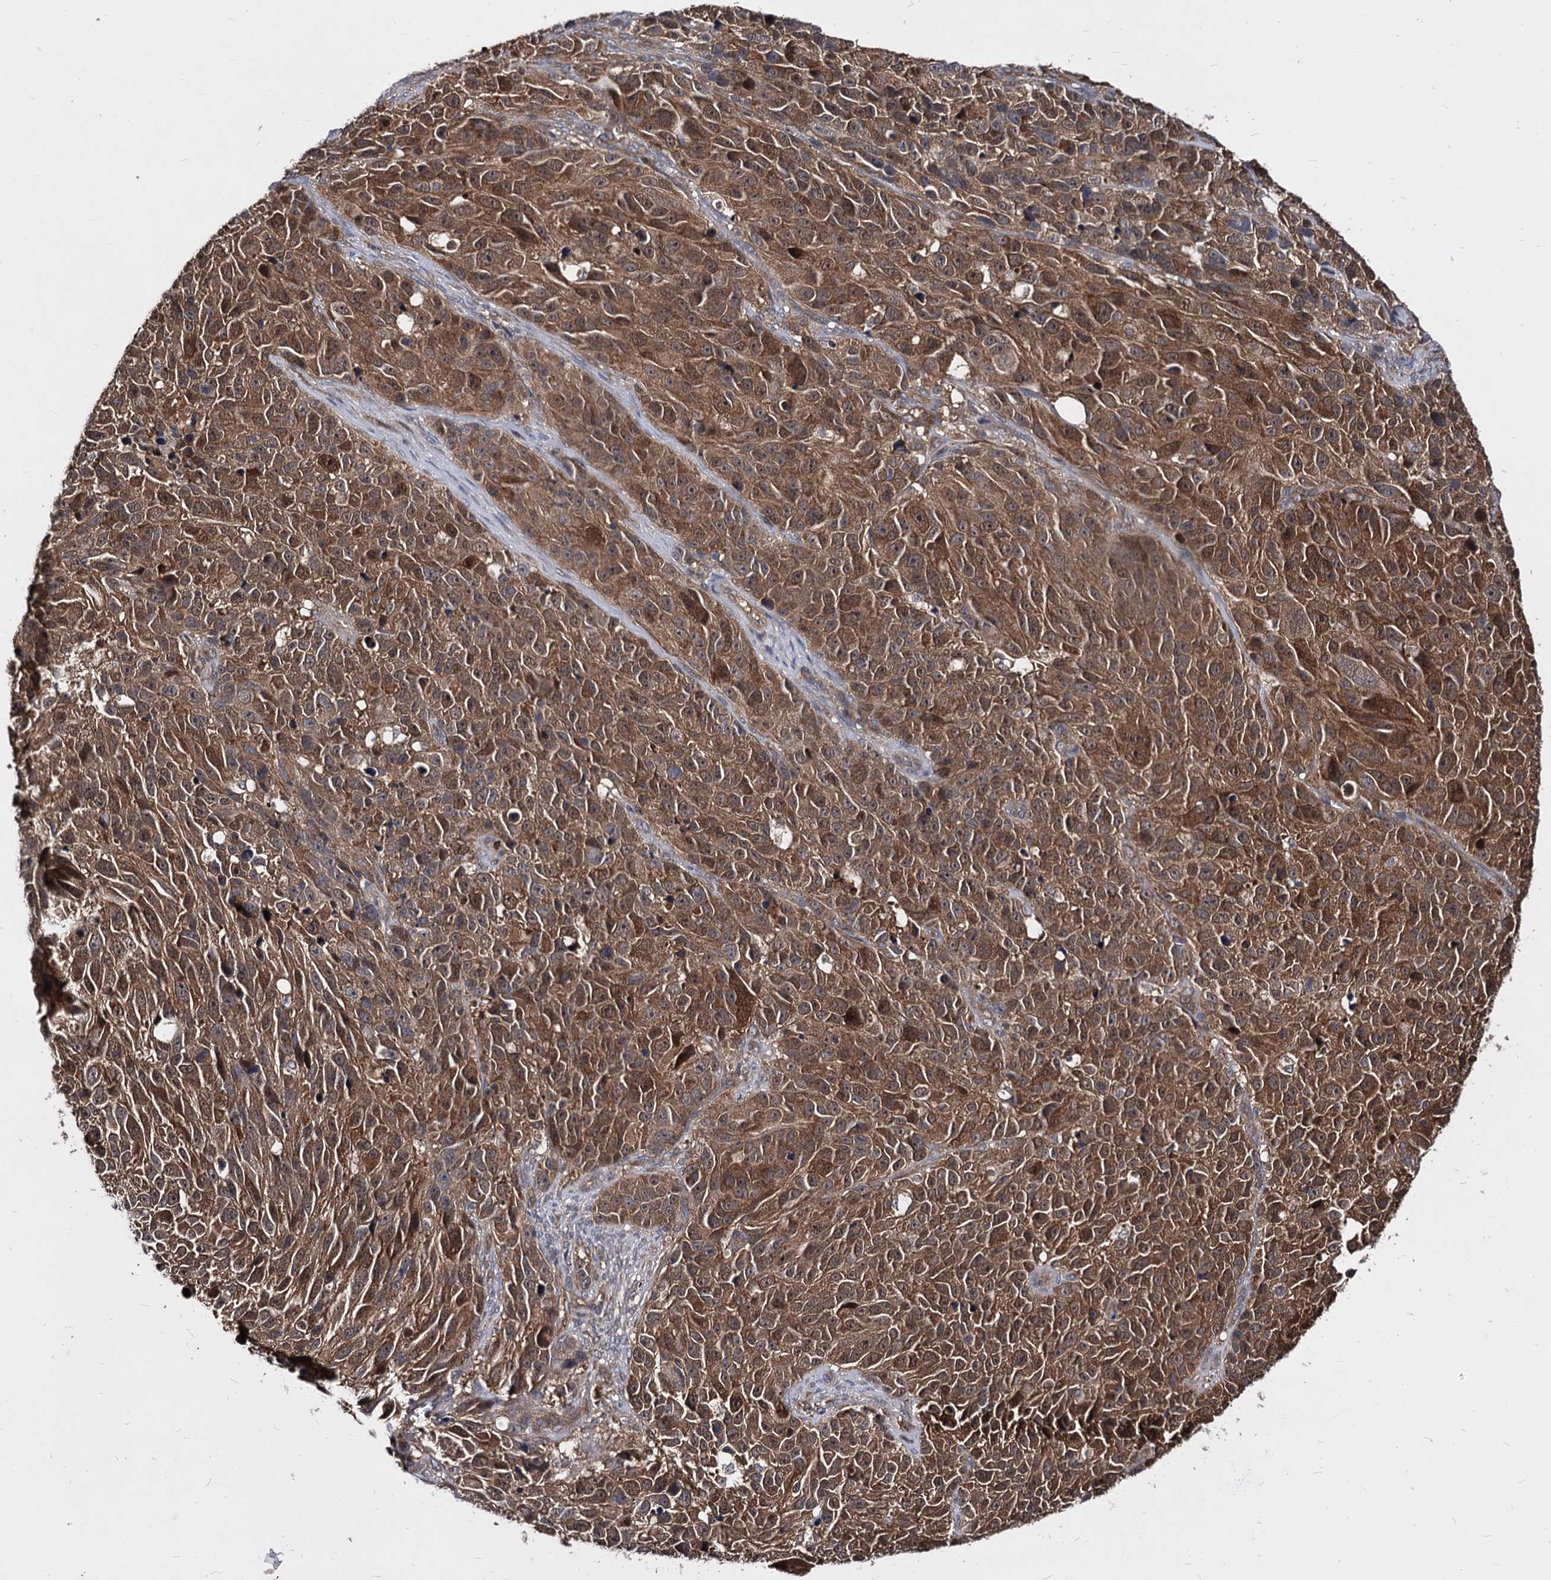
{"staining": {"intensity": "moderate", "quantity": ">75%", "location": "cytoplasmic/membranous,nuclear"}, "tissue": "melanoma", "cell_type": "Tumor cells", "image_type": "cancer", "snomed": [{"axis": "morphology", "description": "Malignant melanoma, NOS"}, {"axis": "topography", "description": "Skin"}], "caption": "This micrograph exhibits IHC staining of human melanoma, with medium moderate cytoplasmic/membranous and nuclear staining in approximately >75% of tumor cells.", "gene": "NME1", "patient": {"sex": "male", "age": 84}}